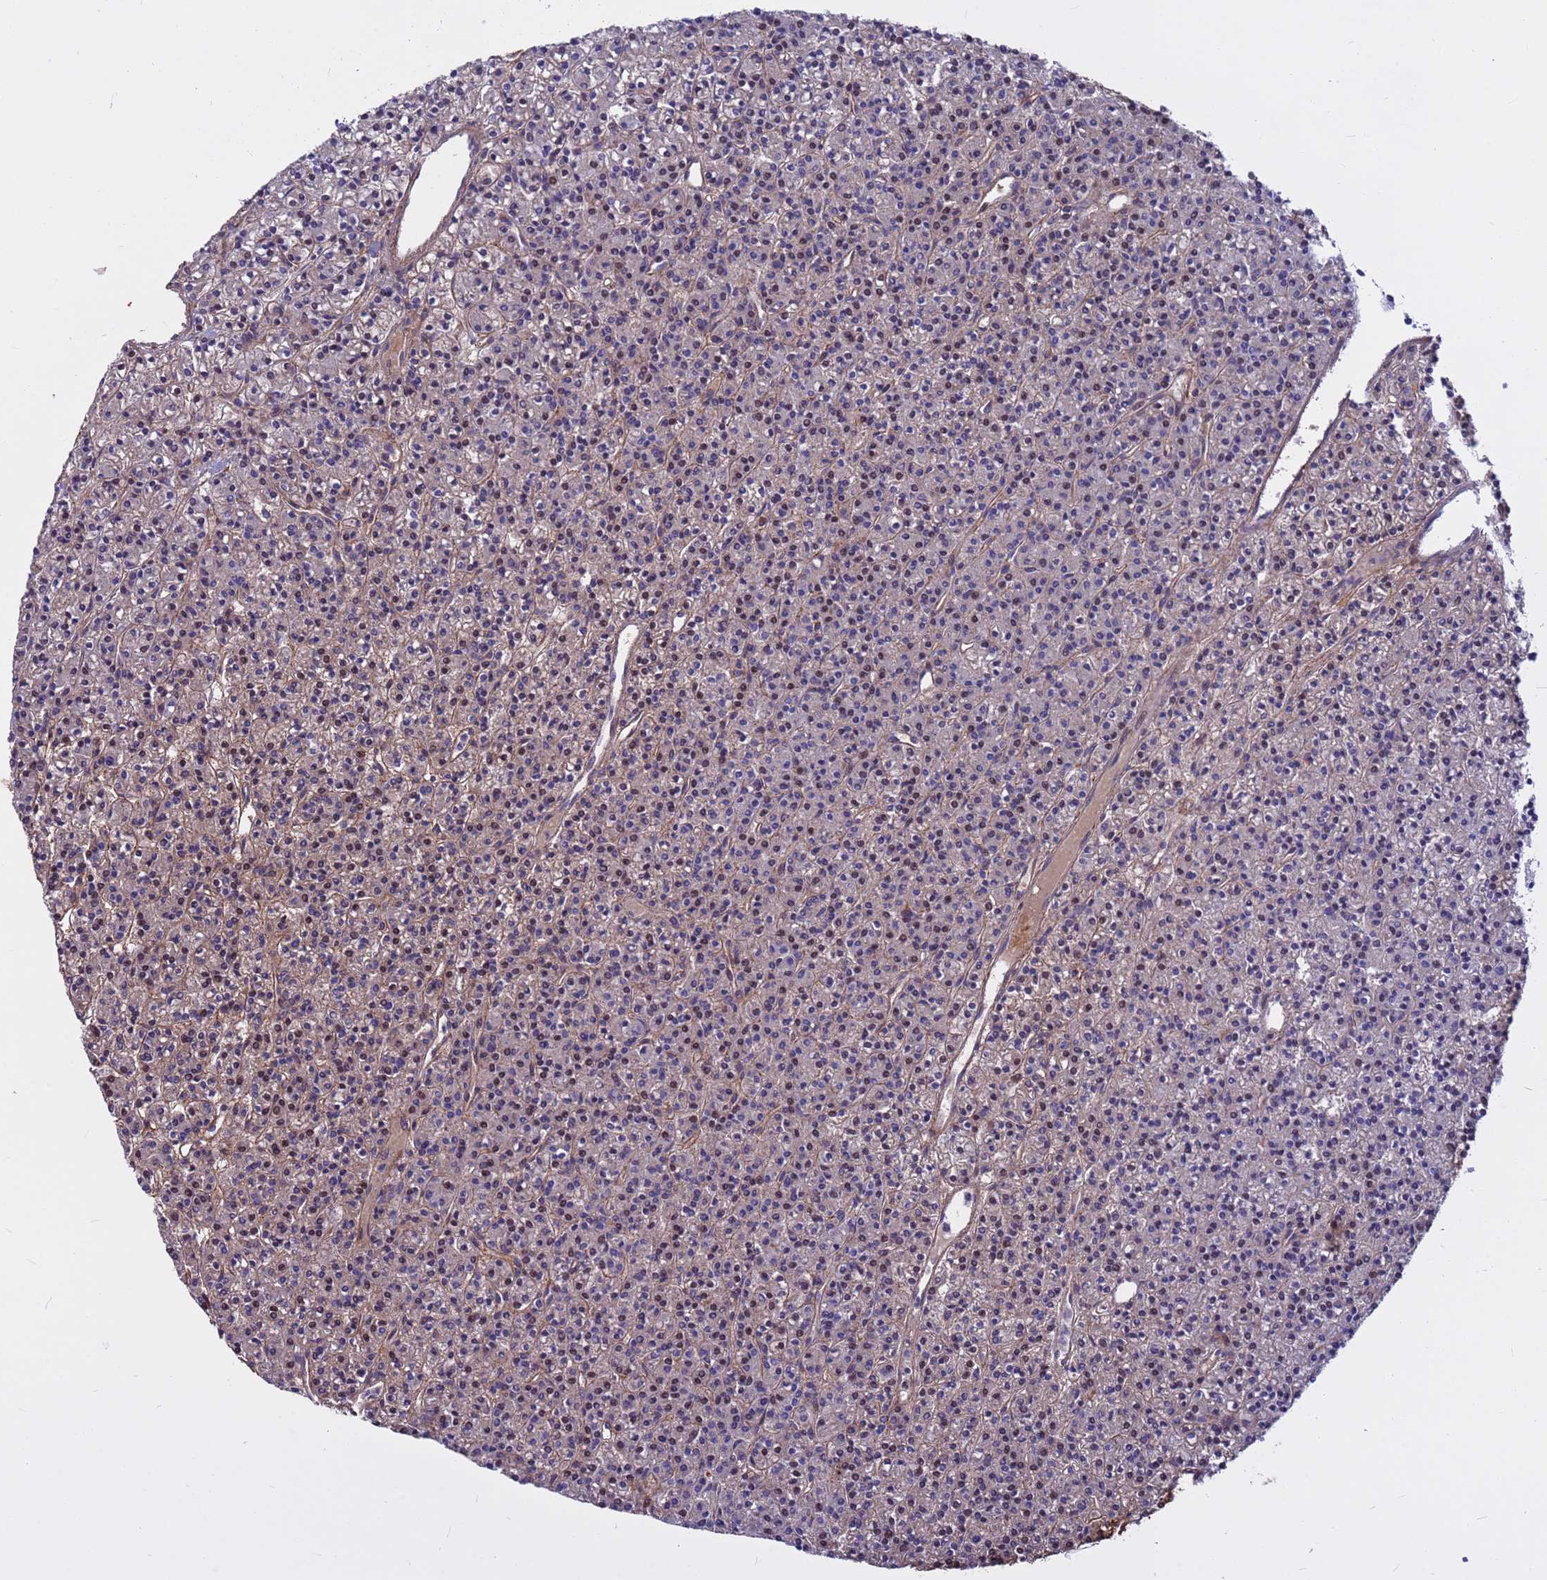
{"staining": {"intensity": "weak", "quantity": "25%-75%", "location": "nuclear"}, "tissue": "parathyroid gland", "cell_type": "Glandular cells", "image_type": "normal", "snomed": [{"axis": "morphology", "description": "Normal tissue, NOS"}, {"axis": "topography", "description": "Parathyroid gland"}], "caption": "Human parathyroid gland stained for a protein (brown) displays weak nuclear positive expression in approximately 25%-75% of glandular cells.", "gene": "CRHBP", "patient": {"sex": "female", "age": 45}}